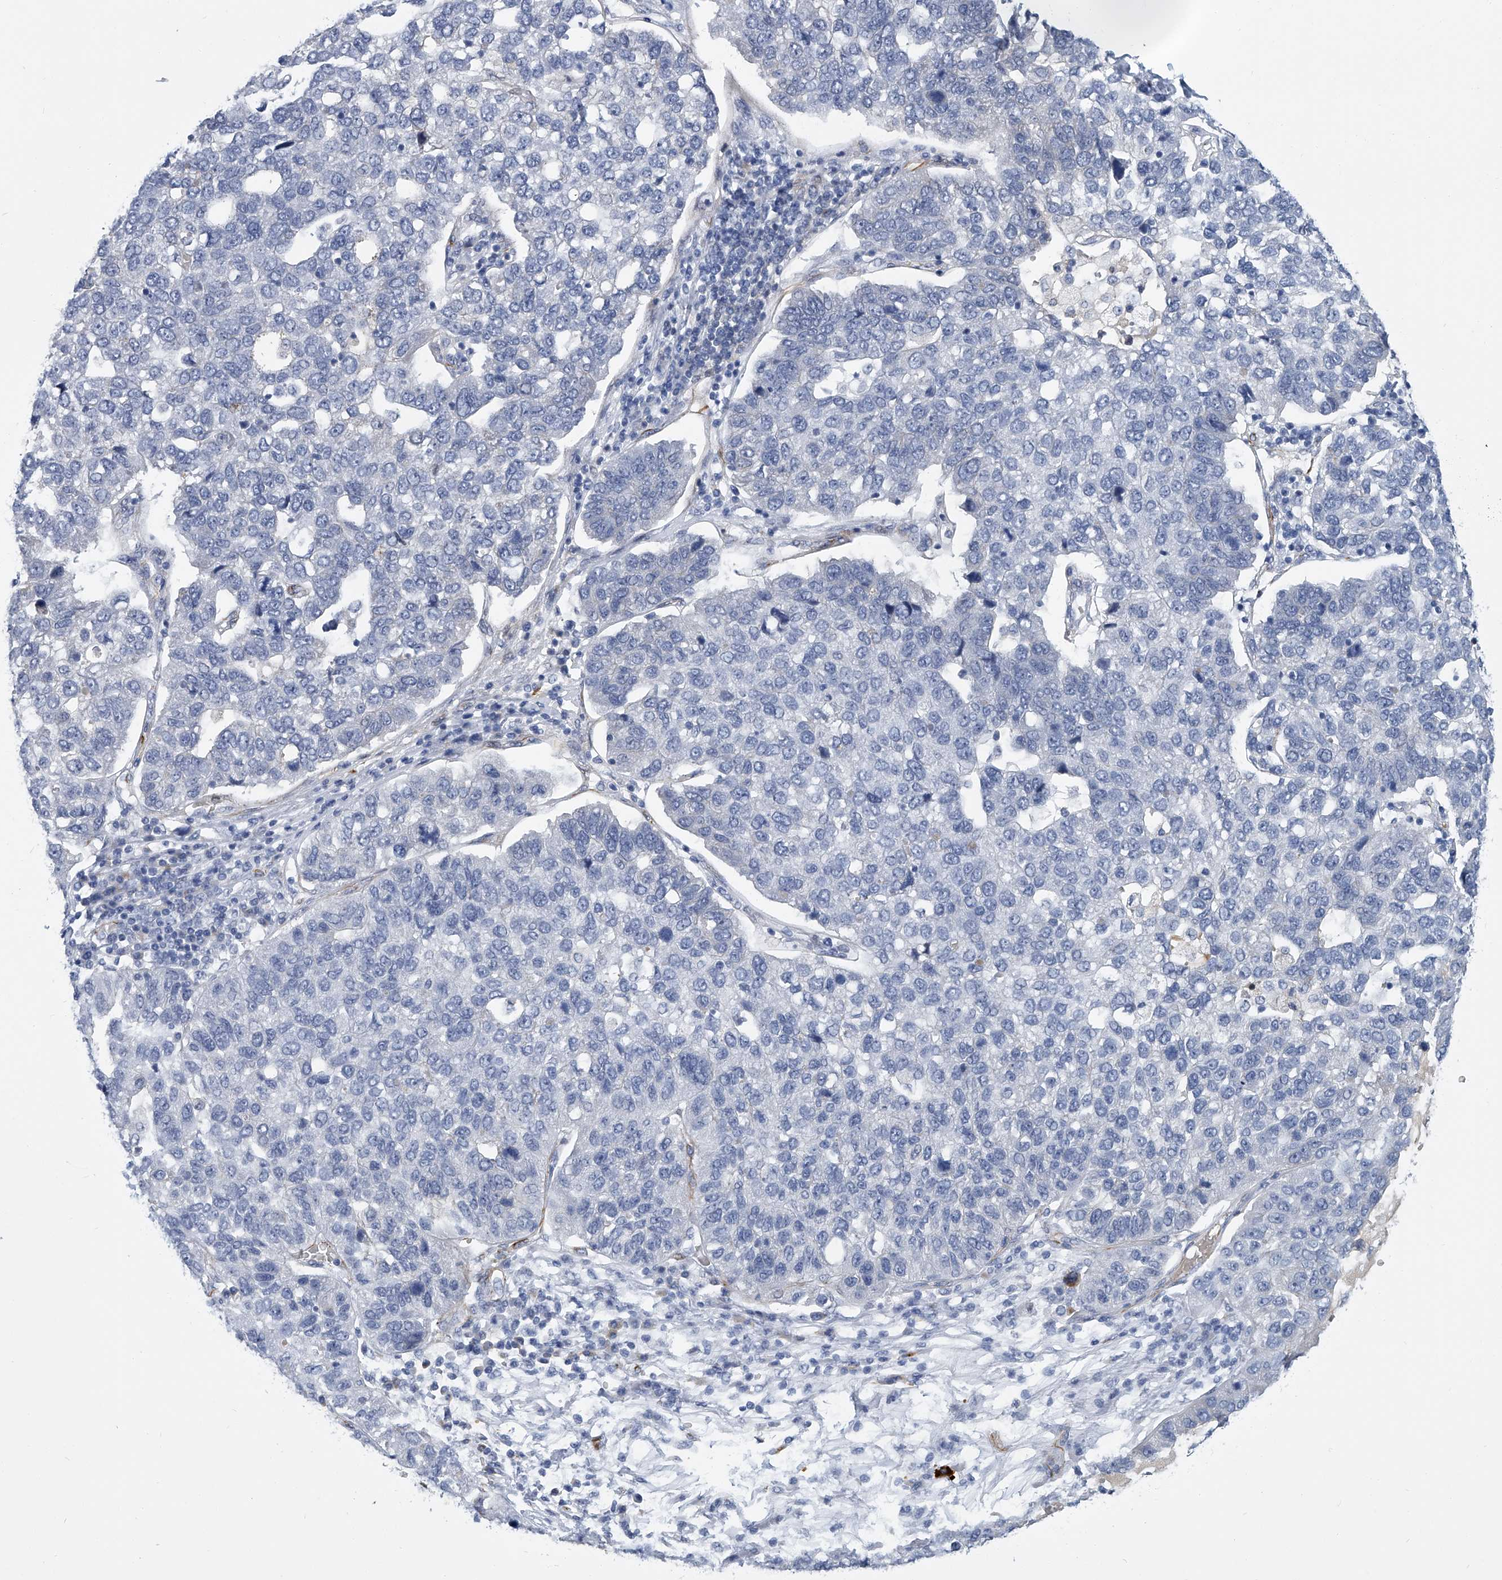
{"staining": {"intensity": "negative", "quantity": "none", "location": "none"}, "tissue": "pancreatic cancer", "cell_type": "Tumor cells", "image_type": "cancer", "snomed": [{"axis": "morphology", "description": "Adenocarcinoma, NOS"}, {"axis": "topography", "description": "Pancreas"}], "caption": "A histopathology image of pancreatic cancer stained for a protein demonstrates no brown staining in tumor cells.", "gene": "KIRREL1", "patient": {"sex": "female", "age": 61}}